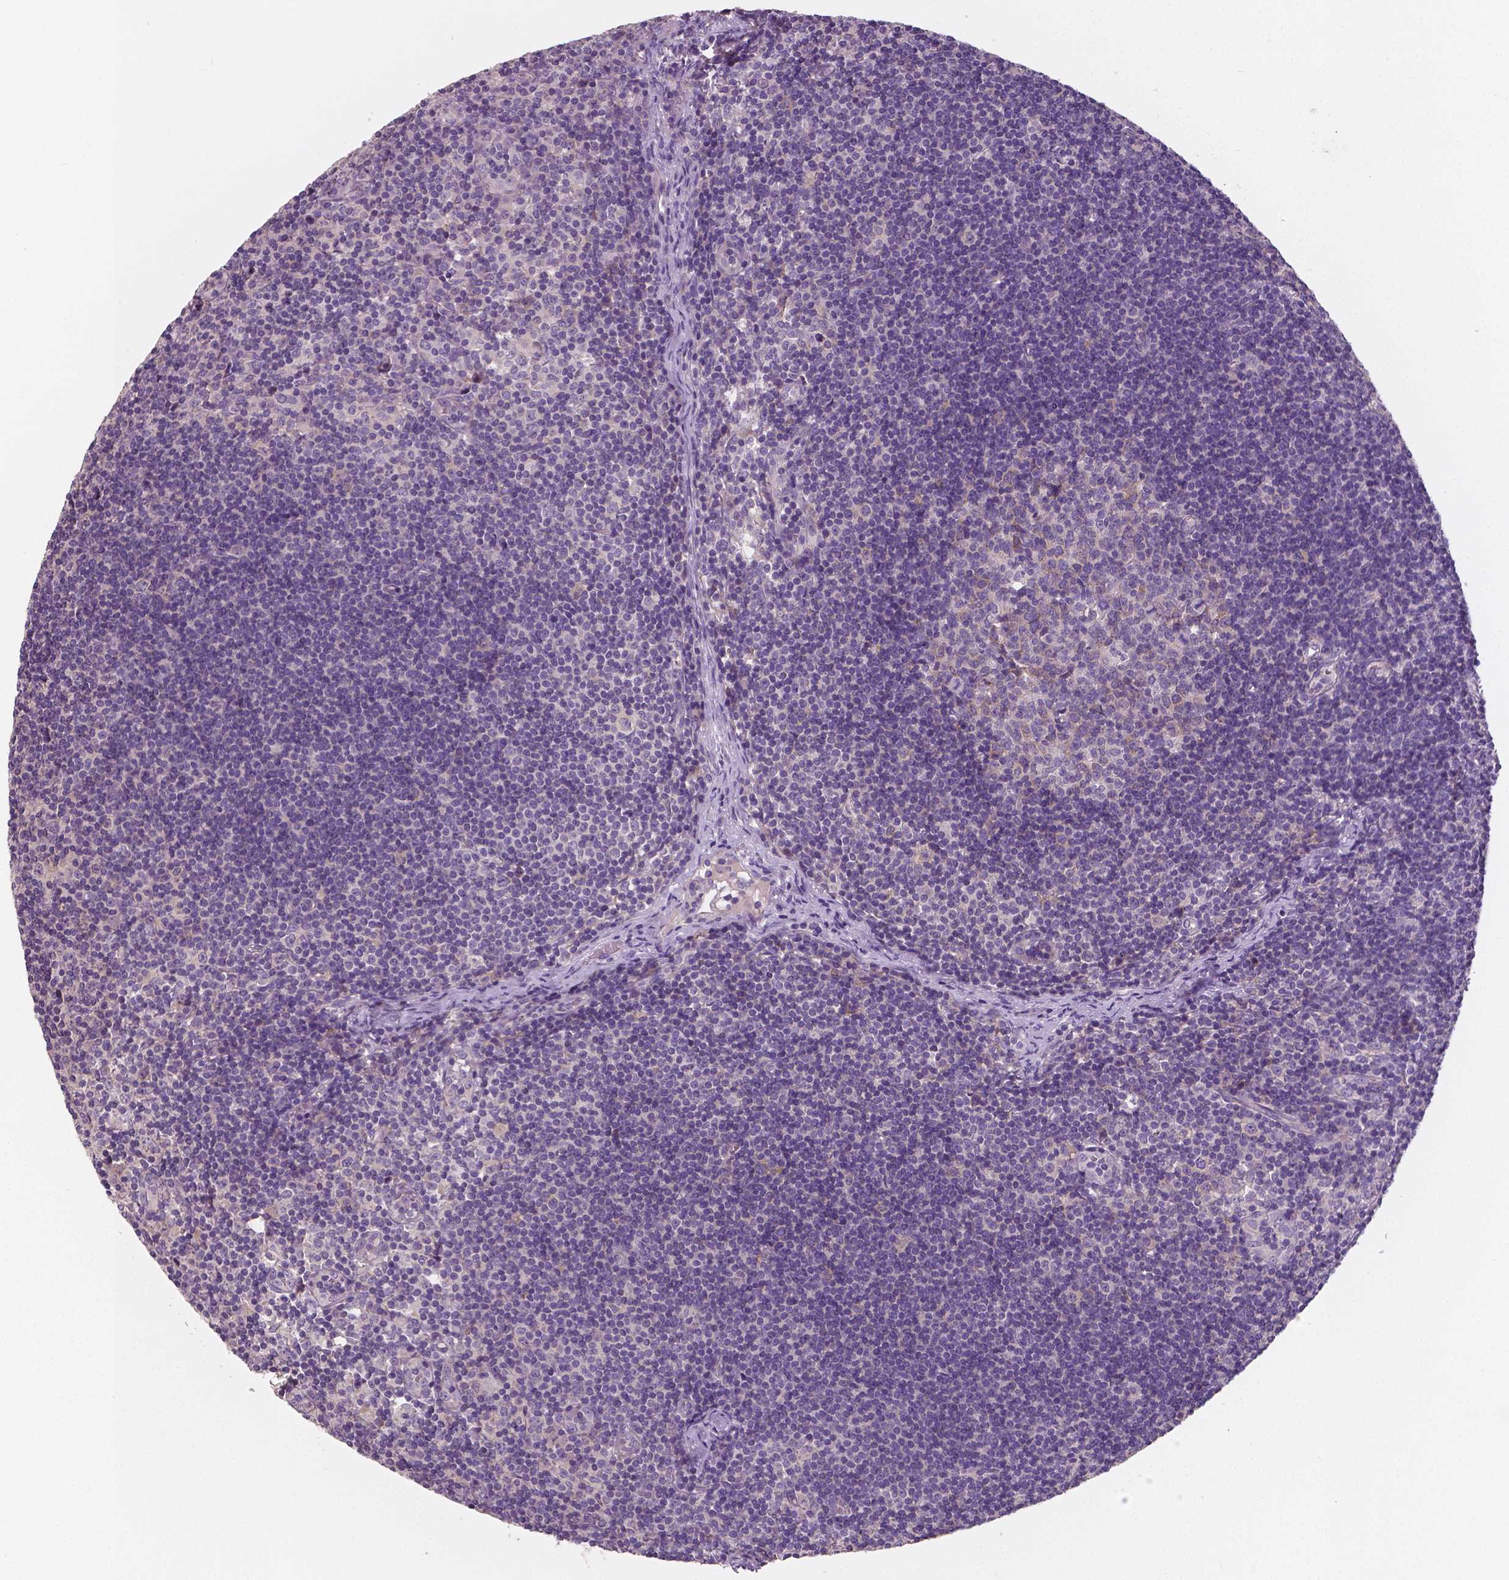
{"staining": {"intensity": "negative", "quantity": "none", "location": "none"}, "tissue": "lymph node", "cell_type": "Germinal center cells", "image_type": "normal", "snomed": [{"axis": "morphology", "description": "Normal tissue, NOS"}, {"axis": "topography", "description": "Lymph node"}], "caption": "A high-resolution micrograph shows IHC staining of unremarkable lymph node, which exhibits no significant positivity in germinal center cells. (DAB immunohistochemistry with hematoxylin counter stain).", "gene": "LSM14B", "patient": {"sex": "female", "age": 41}}